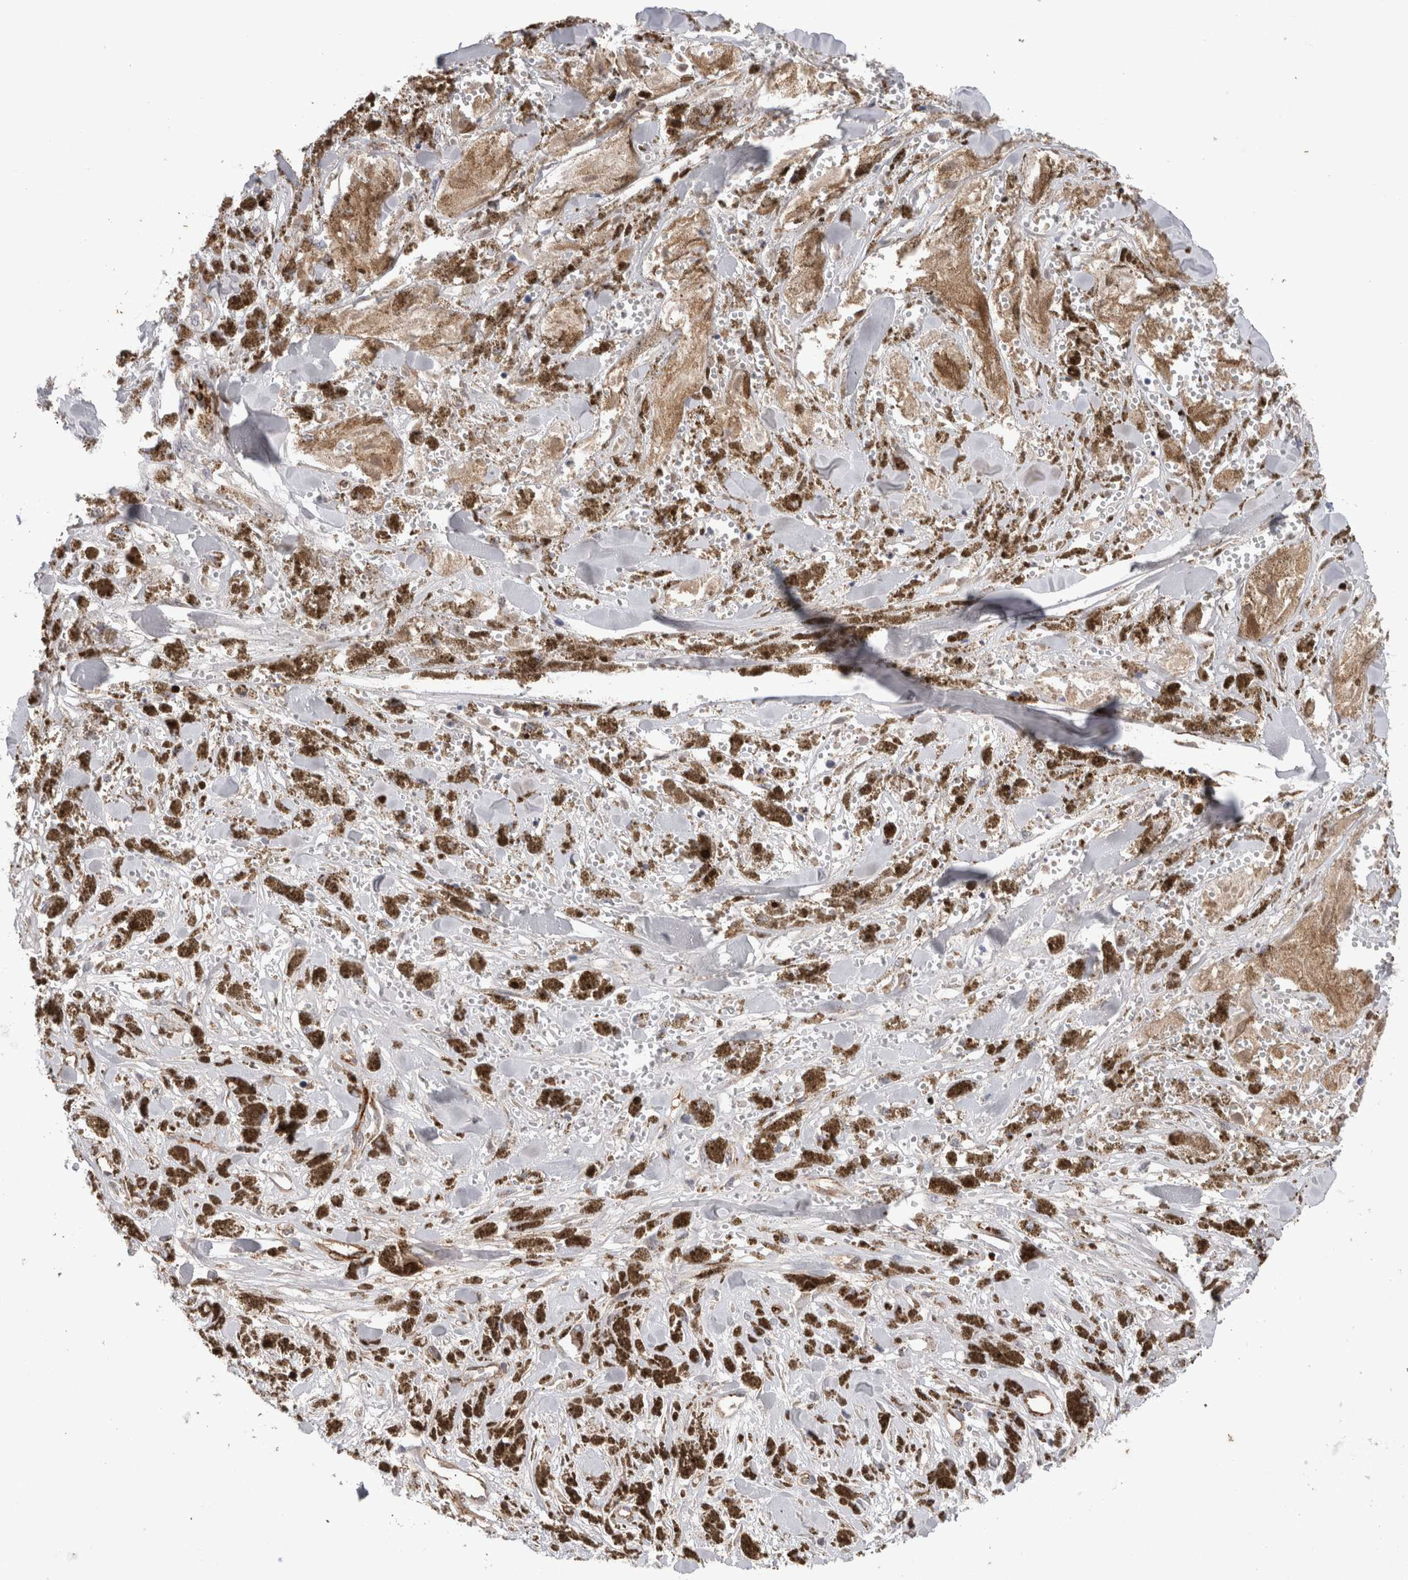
{"staining": {"intensity": "negative", "quantity": "none", "location": "none"}, "tissue": "melanoma", "cell_type": "Tumor cells", "image_type": "cancer", "snomed": [{"axis": "morphology", "description": "Malignant melanoma, NOS"}, {"axis": "topography", "description": "Skin"}], "caption": "Immunohistochemistry histopathology image of malignant melanoma stained for a protein (brown), which demonstrates no expression in tumor cells.", "gene": "CDH13", "patient": {"sex": "male", "age": 88}}